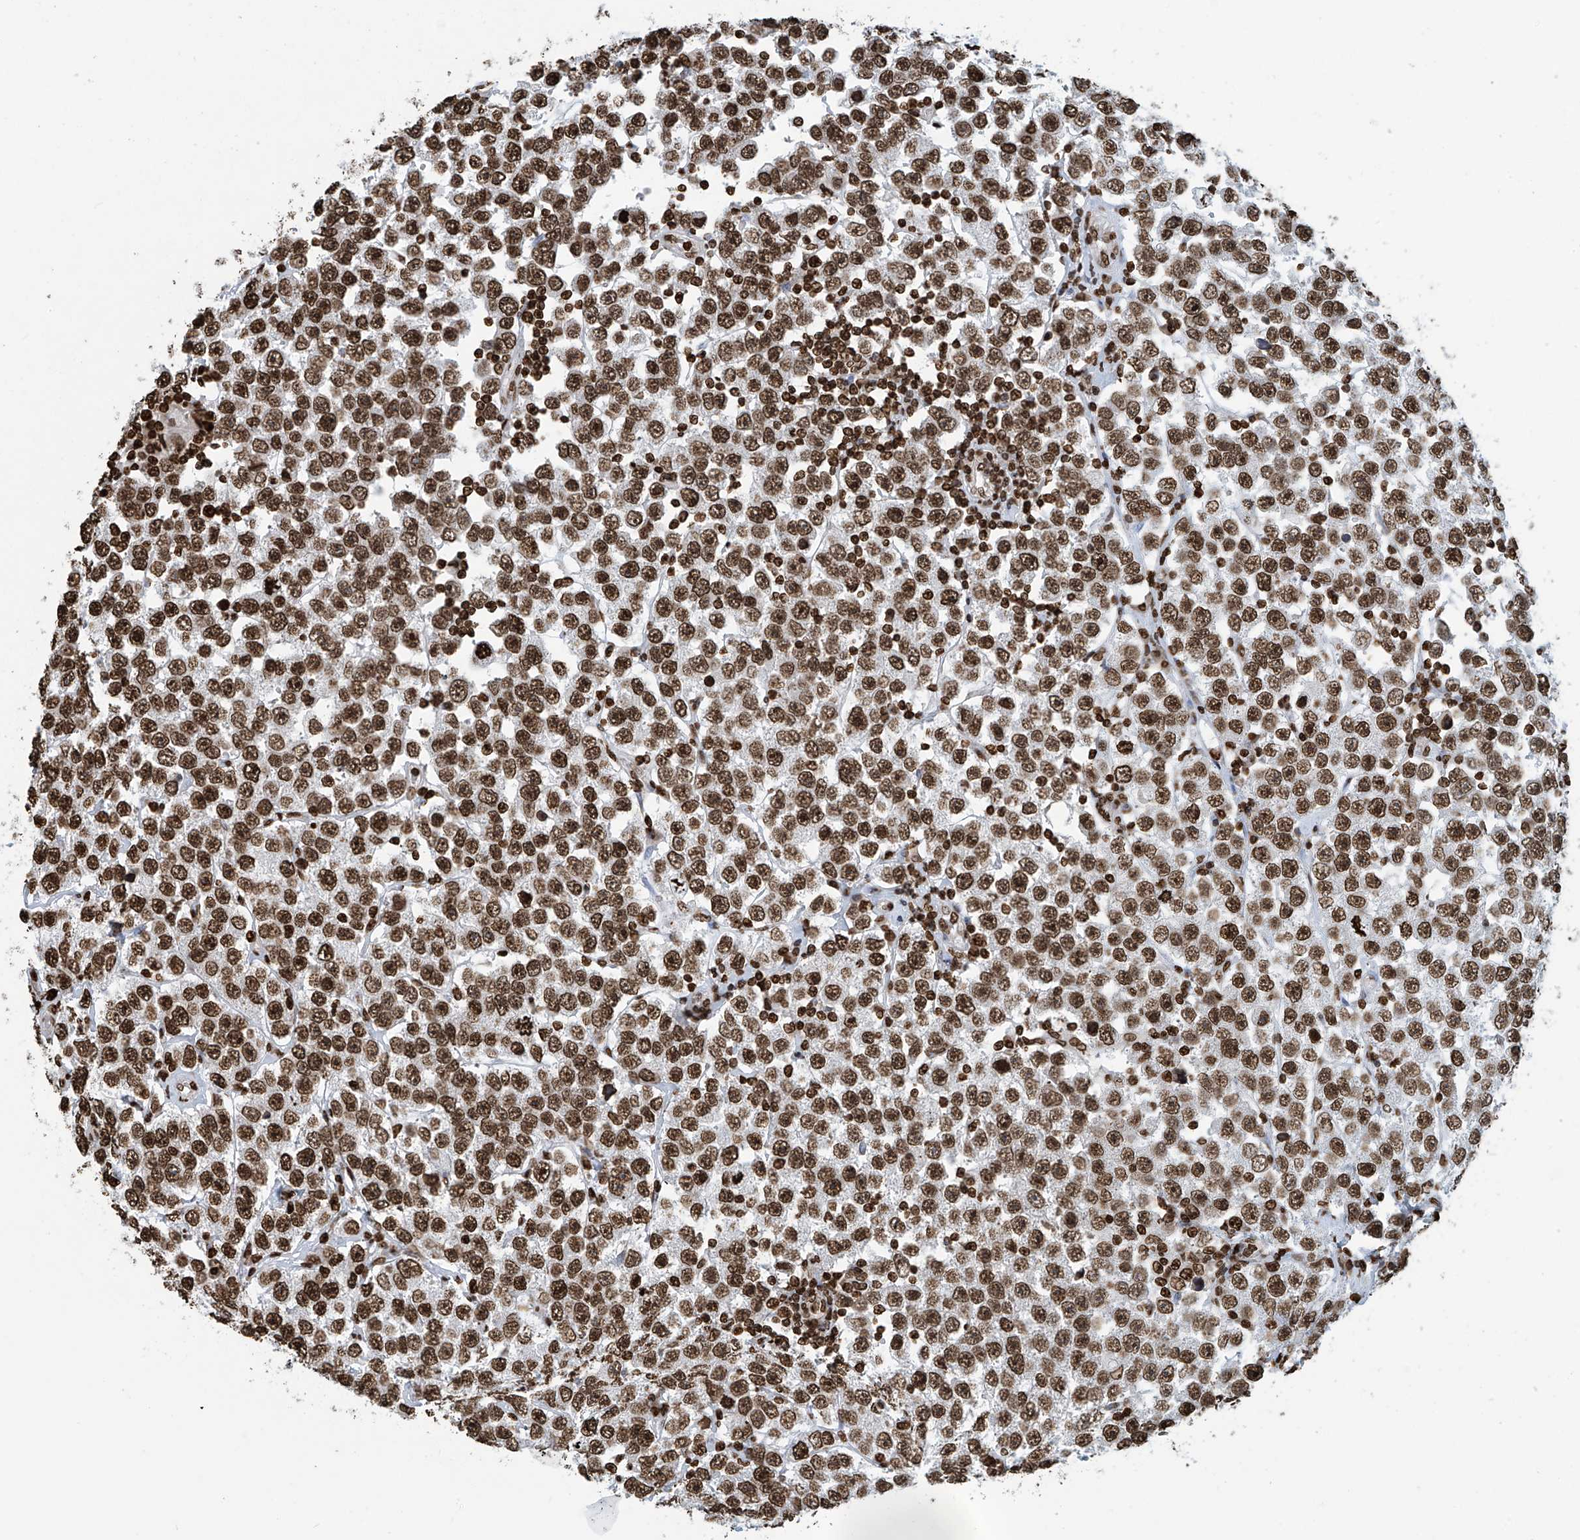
{"staining": {"intensity": "moderate", "quantity": ">75%", "location": "nuclear"}, "tissue": "testis cancer", "cell_type": "Tumor cells", "image_type": "cancer", "snomed": [{"axis": "morphology", "description": "Seminoma, NOS"}, {"axis": "topography", "description": "Testis"}], "caption": "Immunohistochemistry photomicrograph of testis cancer stained for a protein (brown), which exhibits medium levels of moderate nuclear expression in about >75% of tumor cells.", "gene": "DPPA2", "patient": {"sex": "male", "age": 28}}